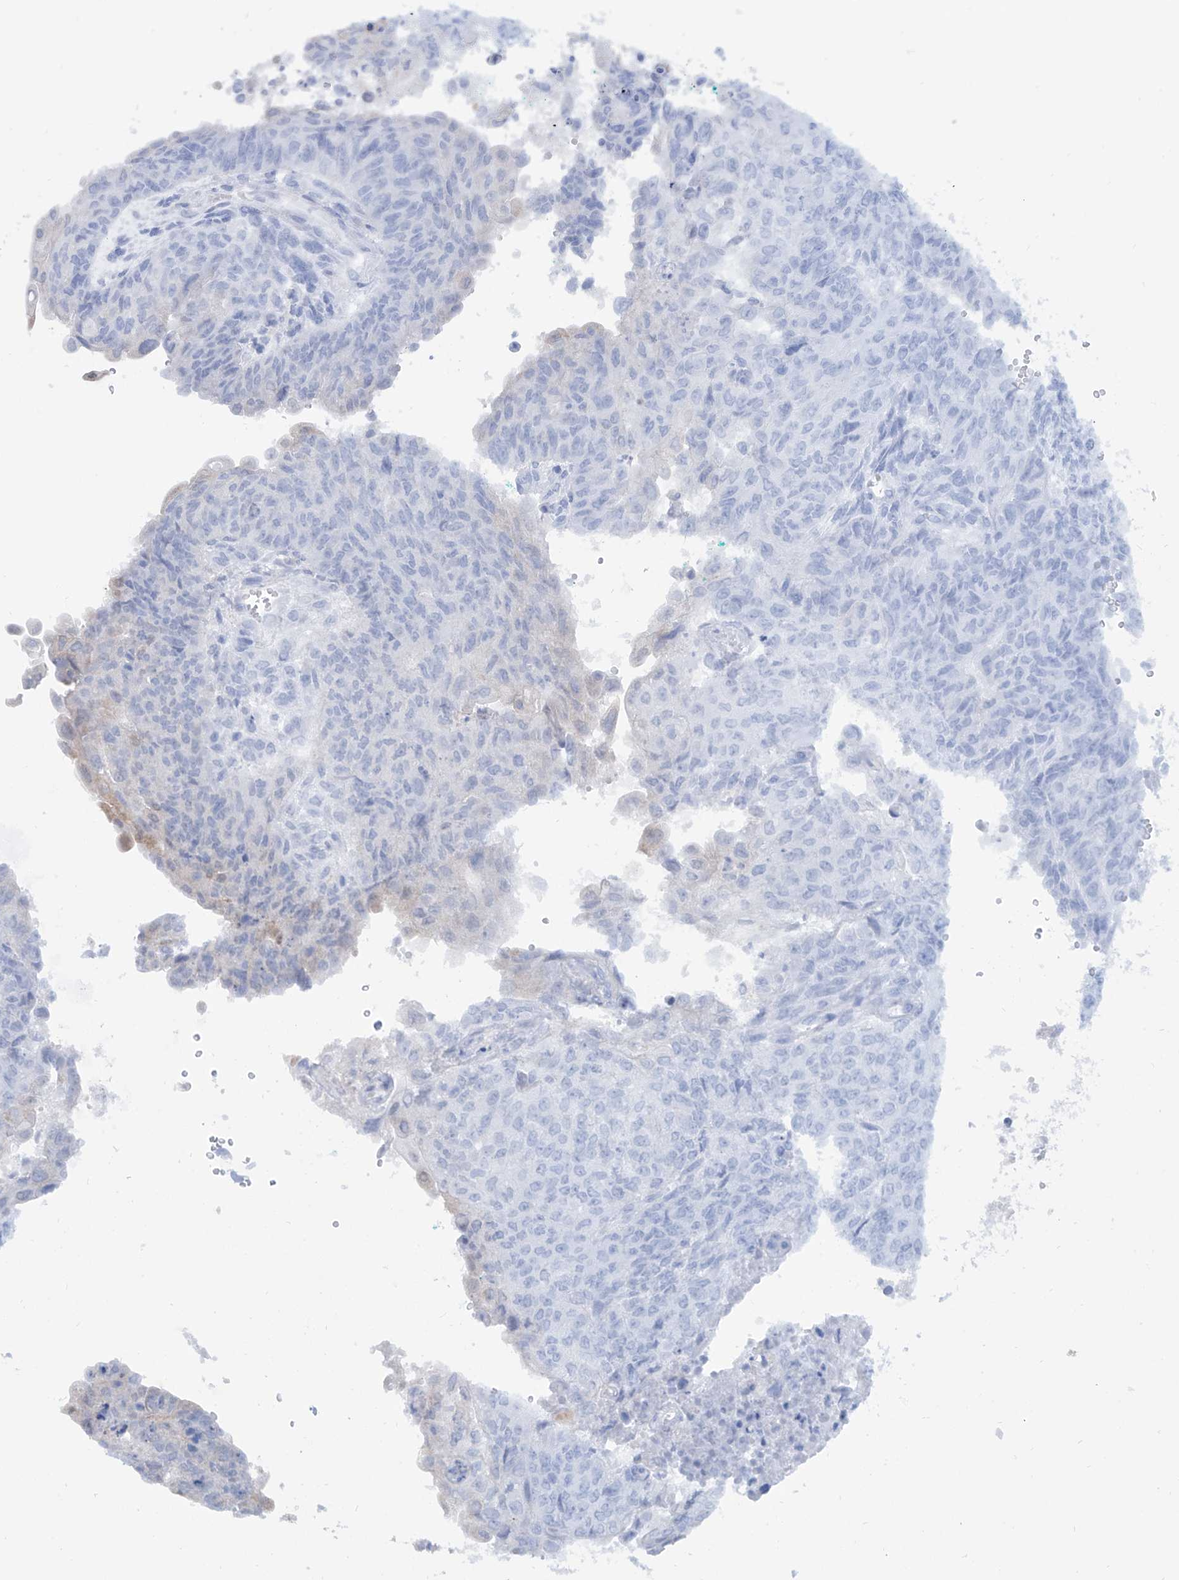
{"staining": {"intensity": "weak", "quantity": "<25%", "location": "cytoplasmic/membranous,nuclear"}, "tissue": "endometrial cancer", "cell_type": "Tumor cells", "image_type": "cancer", "snomed": [{"axis": "morphology", "description": "Adenocarcinoma, NOS"}, {"axis": "topography", "description": "Endometrium"}], "caption": "Immunohistochemistry (IHC) image of endometrial cancer stained for a protein (brown), which displays no positivity in tumor cells. (DAB (3,3'-diaminobenzidine) immunohistochemistry (IHC) visualized using brightfield microscopy, high magnification).", "gene": "PDXK", "patient": {"sex": "female", "age": 32}}